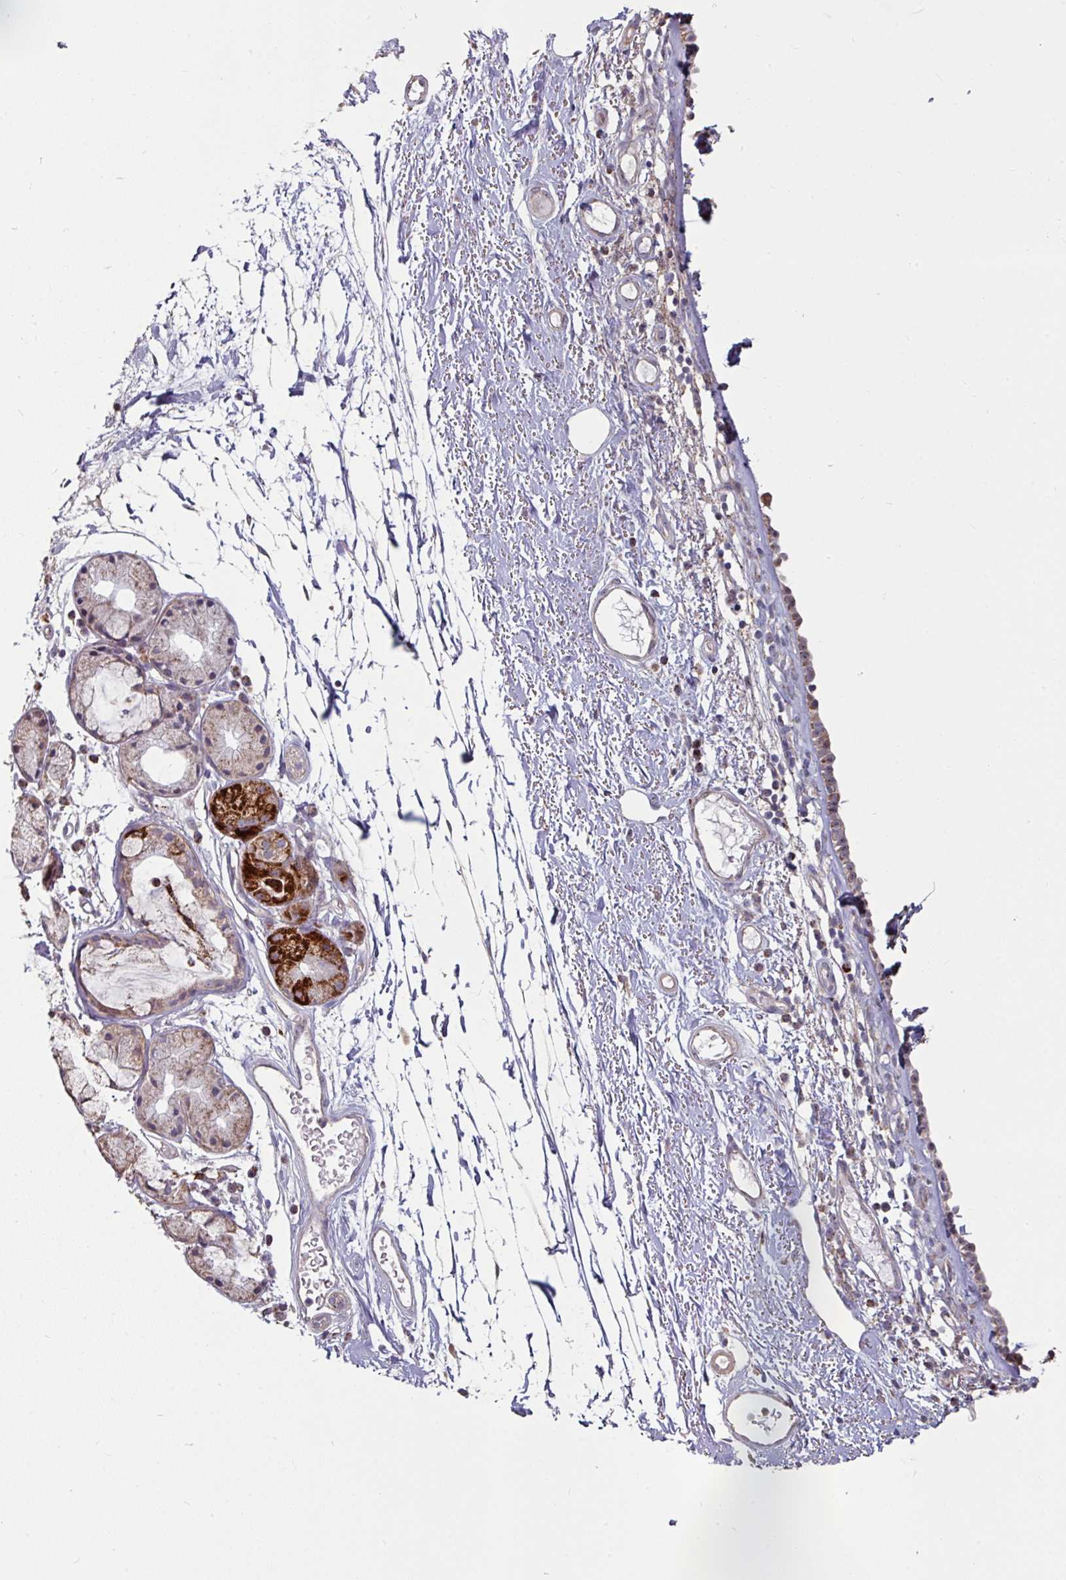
{"staining": {"intensity": "moderate", "quantity": "25%-75%", "location": "cytoplasmic/membranous"}, "tissue": "nasopharynx", "cell_type": "Respiratory epithelial cells", "image_type": "normal", "snomed": [{"axis": "morphology", "description": "Normal tissue, NOS"}, {"axis": "topography", "description": "Cartilage tissue"}, {"axis": "topography", "description": "Nasopharynx"}], "caption": "Moderate cytoplasmic/membranous protein staining is present in about 25%-75% of respiratory epithelial cells in nasopharynx.", "gene": "OR2D3", "patient": {"sex": "male", "age": 56}}